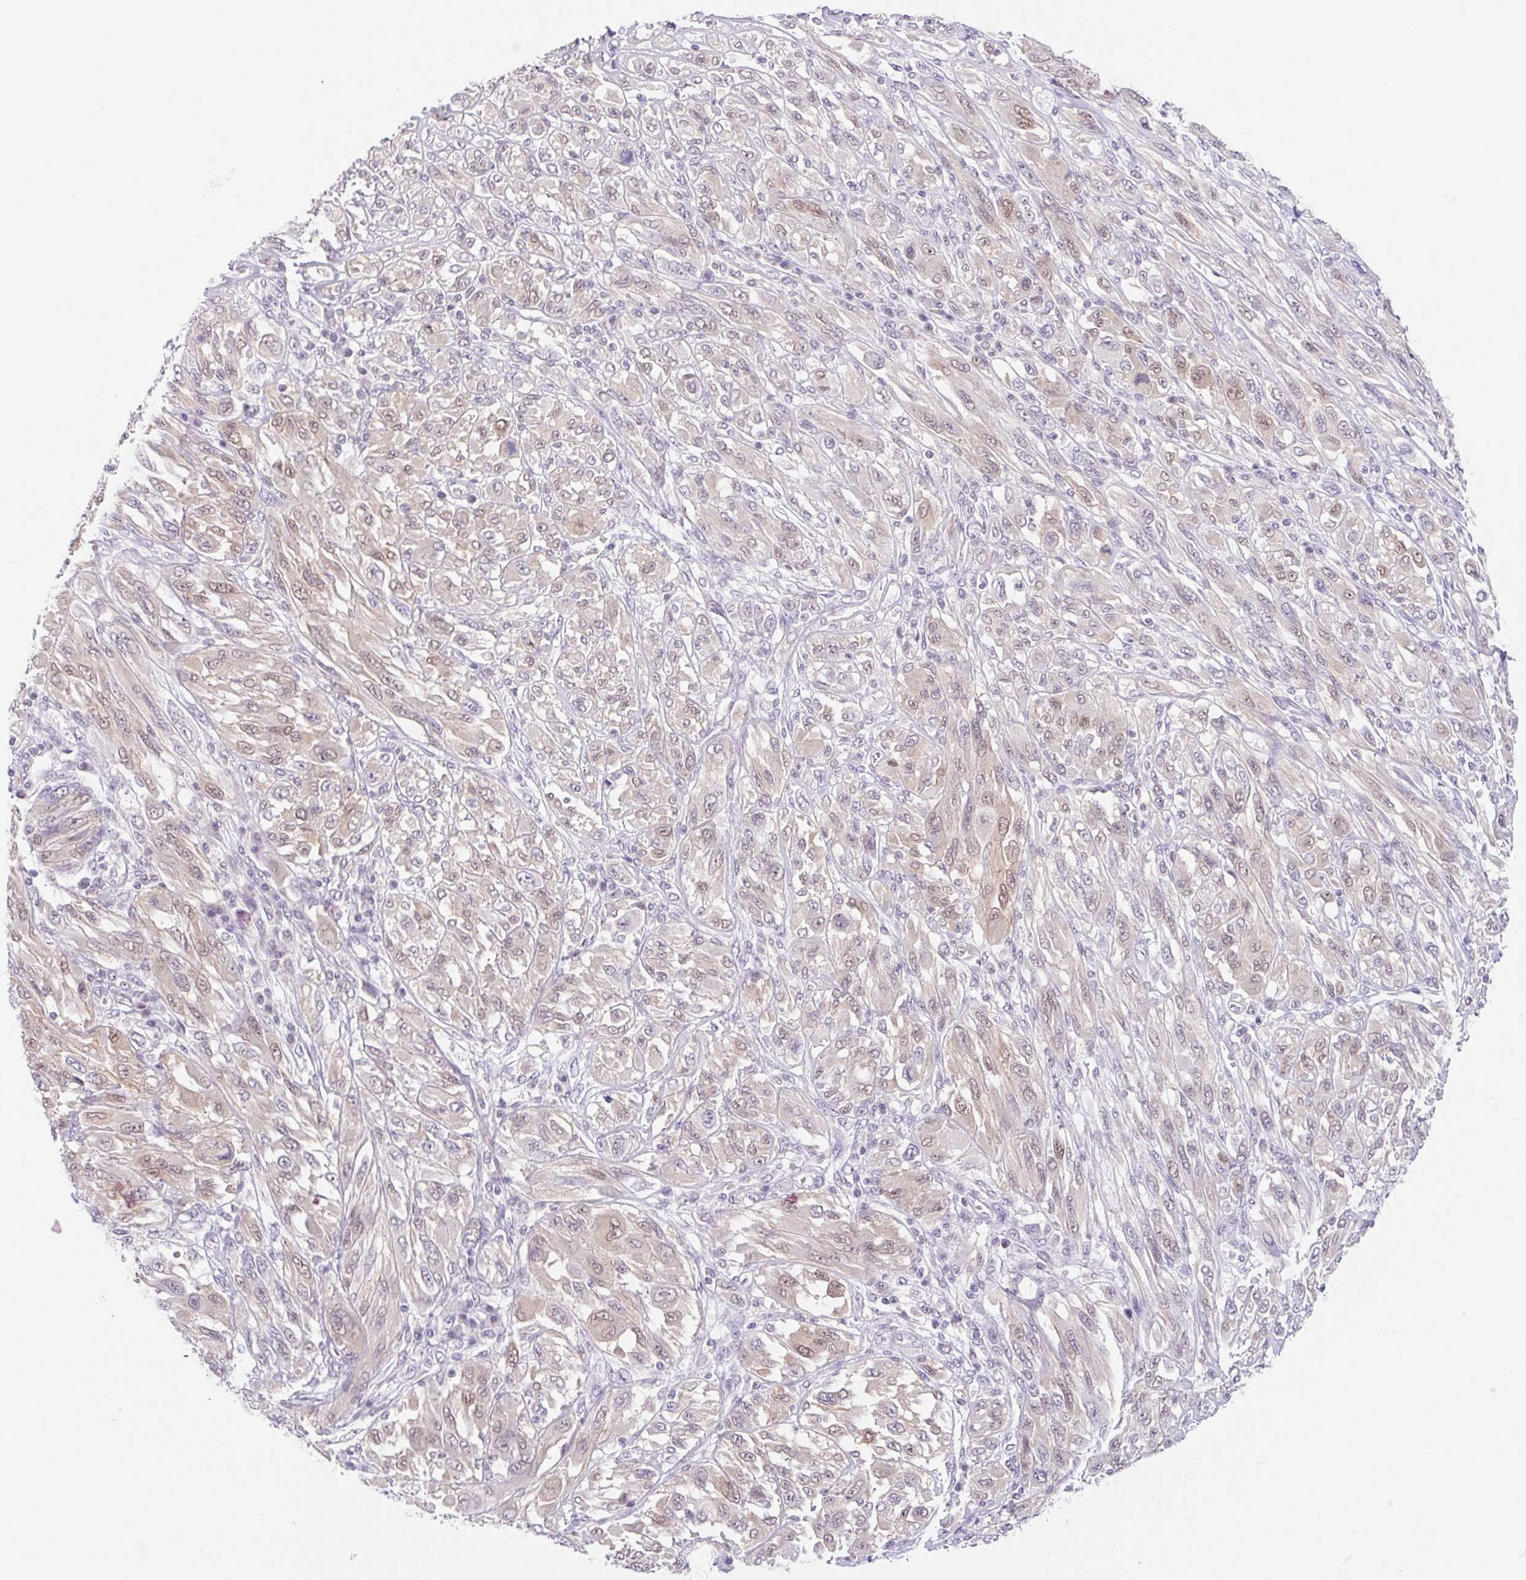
{"staining": {"intensity": "weak", "quantity": ">75%", "location": "cytoplasmic/membranous,nuclear"}, "tissue": "melanoma", "cell_type": "Tumor cells", "image_type": "cancer", "snomed": [{"axis": "morphology", "description": "Malignant melanoma, NOS"}, {"axis": "topography", "description": "Skin"}], "caption": "This micrograph exhibits malignant melanoma stained with immunohistochemistry (IHC) to label a protein in brown. The cytoplasmic/membranous and nuclear of tumor cells show weak positivity for the protein. Nuclei are counter-stained blue.", "gene": "ITPK1", "patient": {"sex": "female", "age": 91}}